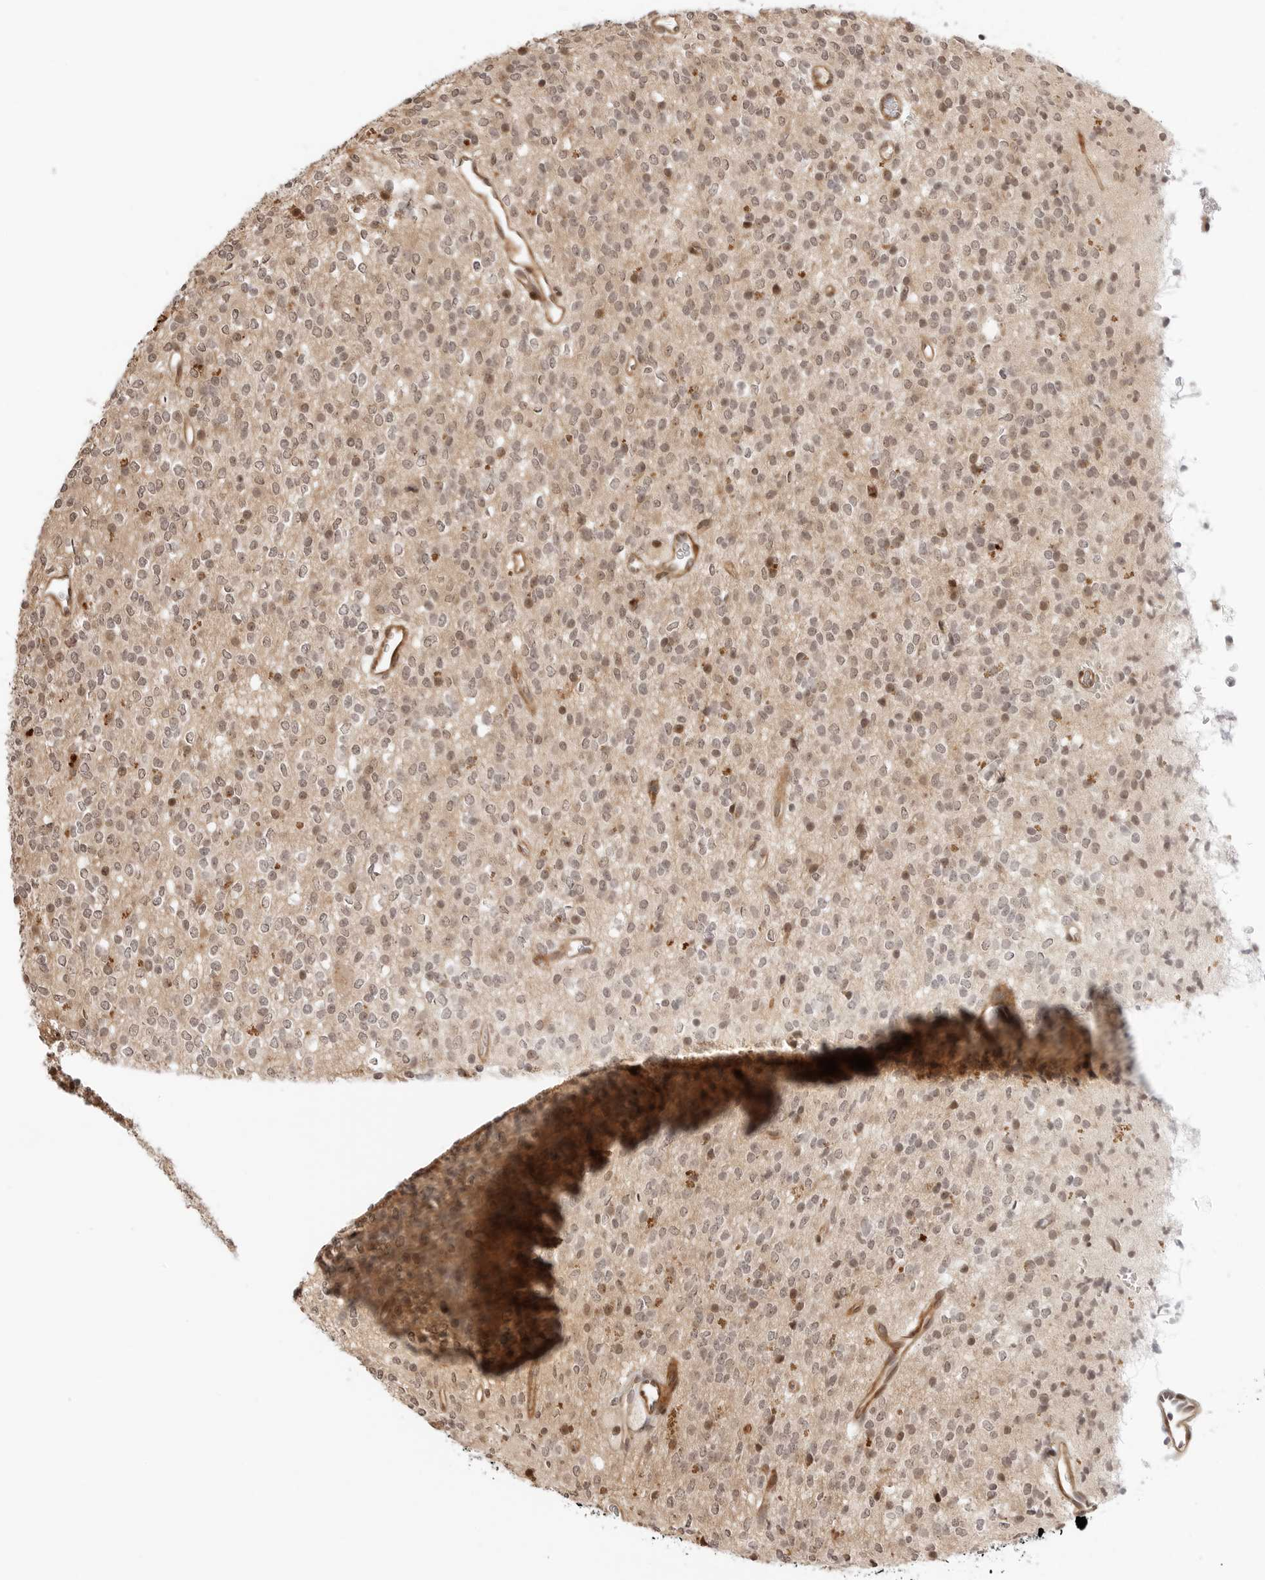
{"staining": {"intensity": "weak", "quantity": "25%-75%", "location": "nuclear"}, "tissue": "glioma", "cell_type": "Tumor cells", "image_type": "cancer", "snomed": [{"axis": "morphology", "description": "Glioma, malignant, High grade"}, {"axis": "topography", "description": "Brain"}], "caption": "Immunohistochemical staining of human malignant high-grade glioma shows low levels of weak nuclear positivity in approximately 25%-75% of tumor cells.", "gene": "GEM", "patient": {"sex": "male", "age": 34}}